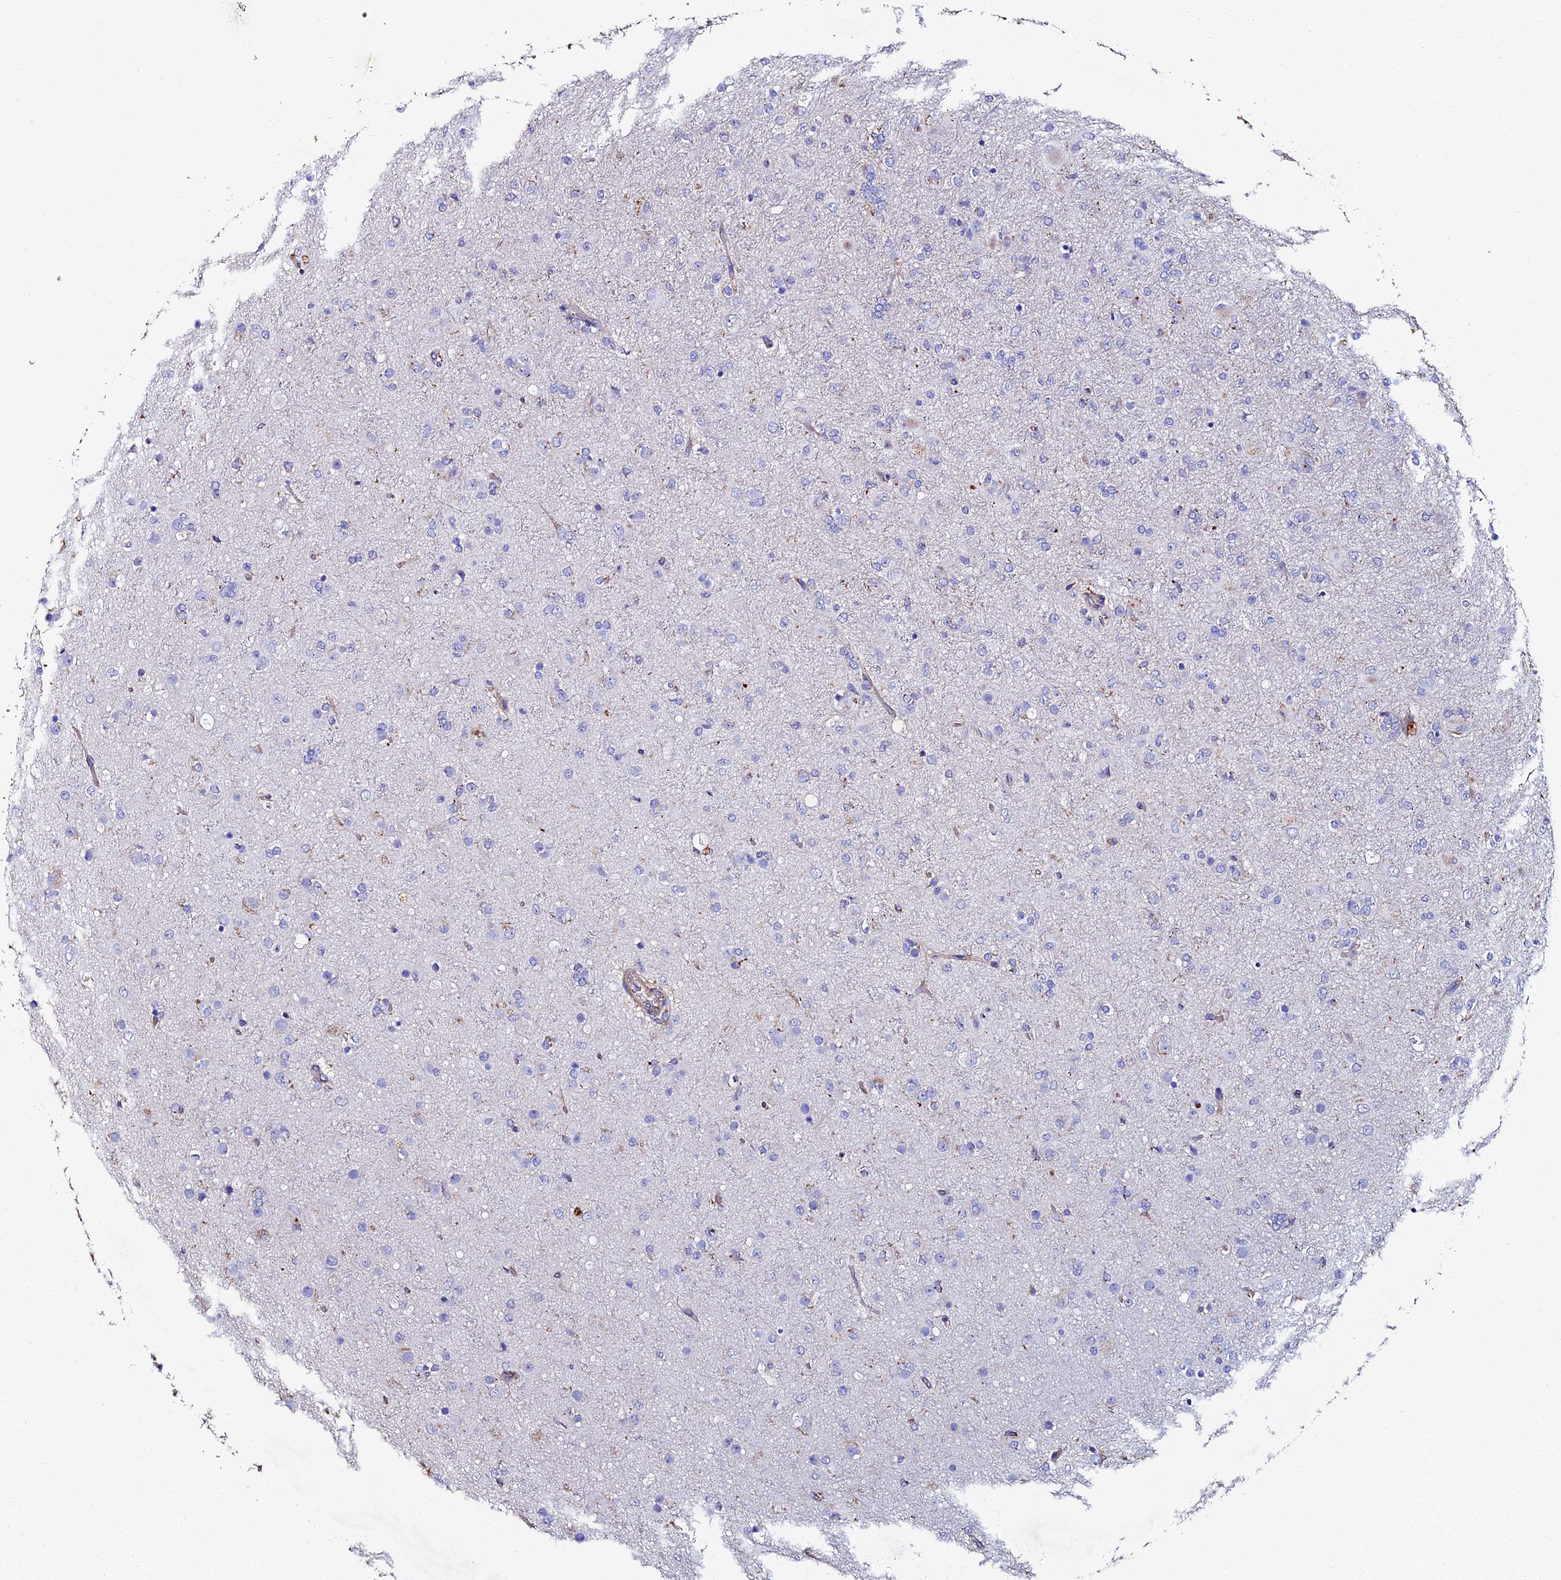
{"staining": {"intensity": "negative", "quantity": "none", "location": "none"}, "tissue": "glioma", "cell_type": "Tumor cells", "image_type": "cancer", "snomed": [{"axis": "morphology", "description": "Glioma, malignant, Low grade"}, {"axis": "topography", "description": "Brain"}], "caption": "A histopathology image of malignant glioma (low-grade) stained for a protein reveals no brown staining in tumor cells.", "gene": "C6", "patient": {"sex": "male", "age": 65}}